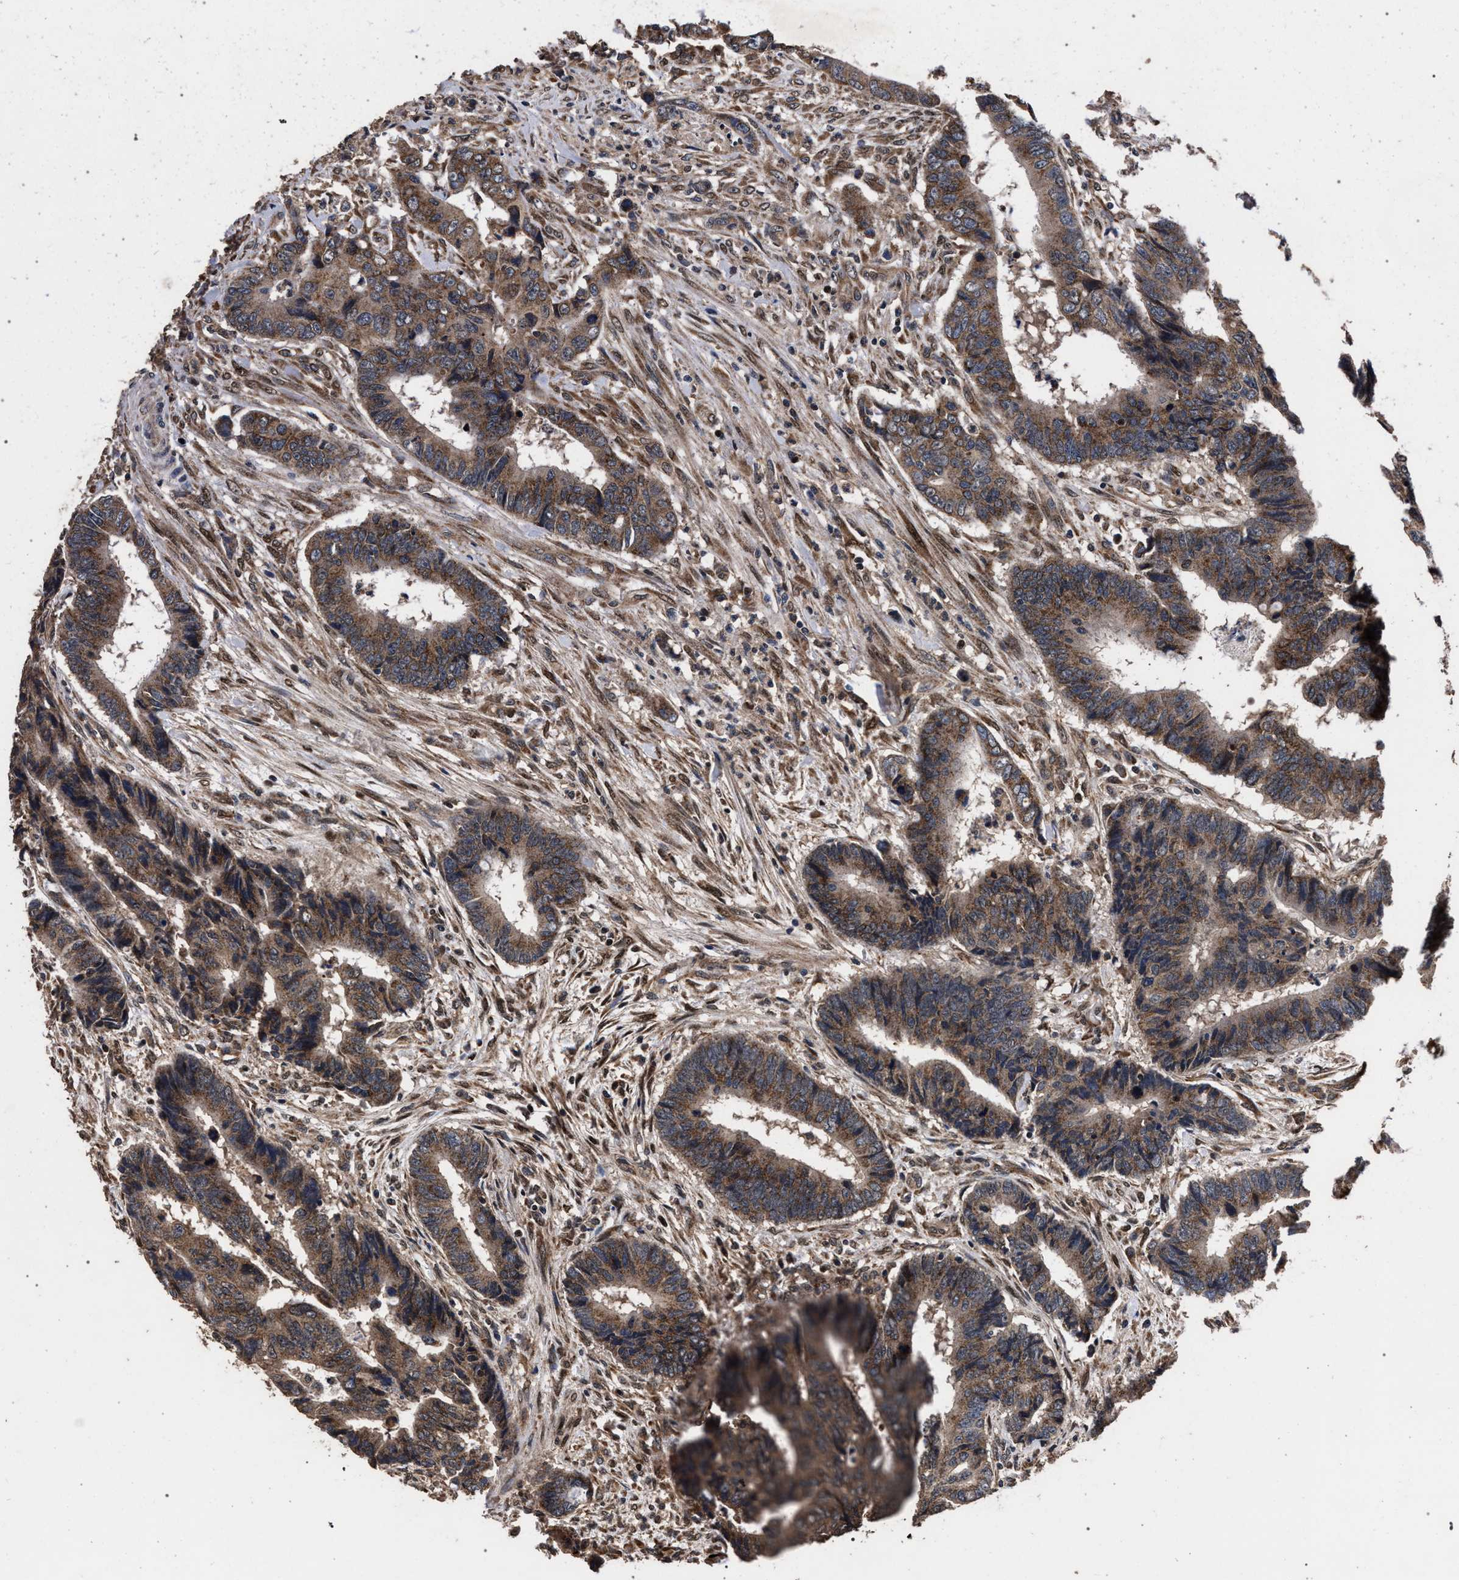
{"staining": {"intensity": "moderate", "quantity": ">75%", "location": "cytoplasmic/membranous"}, "tissue": "colorectal cancer", "cell_type": "Tumor cells", "image_type": "cancer", "snomed": [{"axis": "morphology", "description": "Adenocarcinoma, NOS"}, {"axis": "topography", "description": "Rectum"}], "caption": "Immunohistochemical staining of human colorectal cancer (adenocarcinoma) displays medium levels of moderate cytoplasmic/membranous protein positivity in approximately >75% of tumor cells. (IHC, brightfield microscopy, high magnification).", "gene": "ACOX1", "patient": {"sex": "male", "age": 84}}